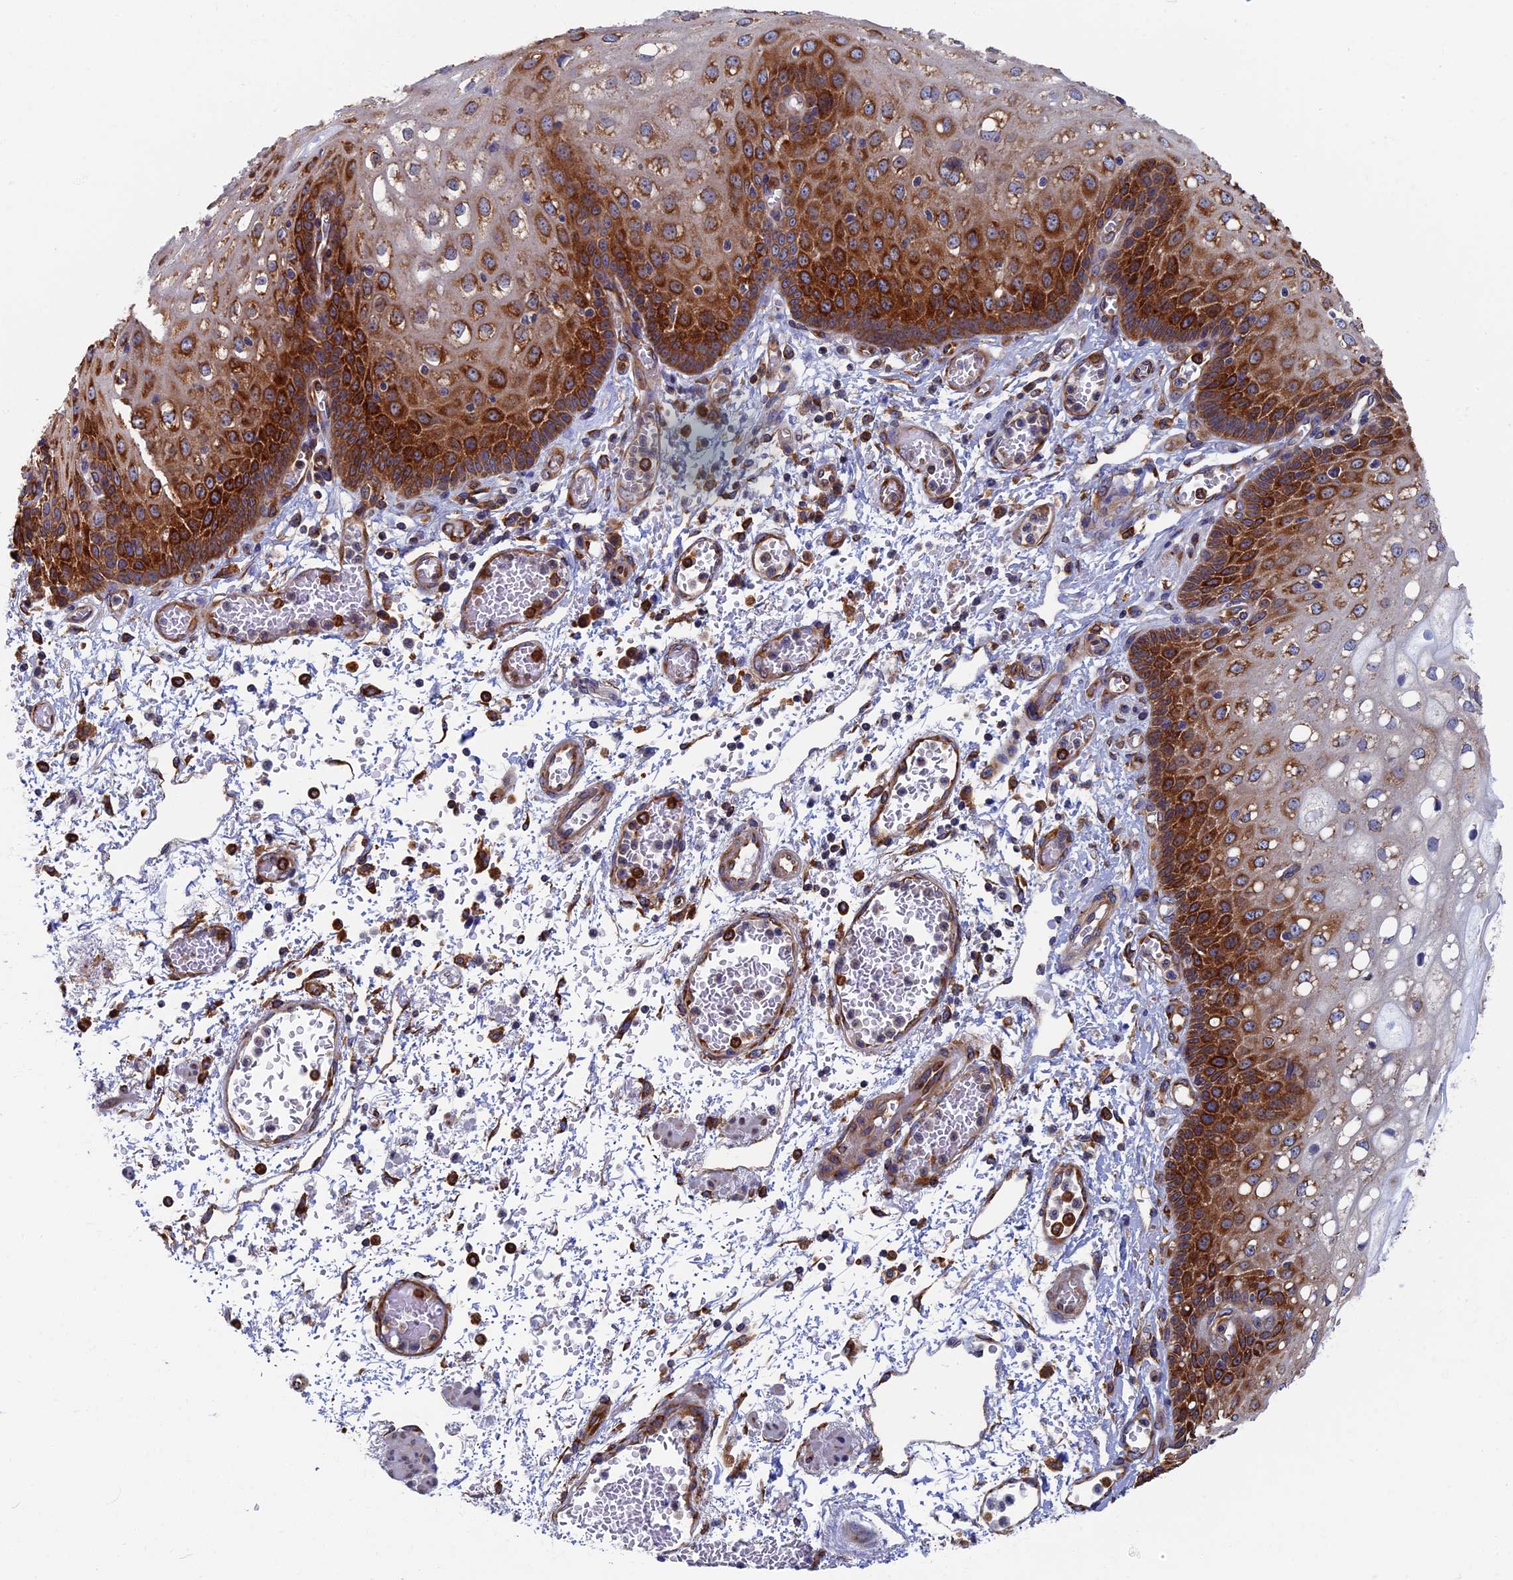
{"staining": {"intensity": "strong", "quantity": ">75%", "location": "cytoplasmic/membranous"}, "tissue": "esophagus", "cell_type": "Squamous epithelial cells", "image_type": "normal", "snomed": [{"axis": "morphology", "description": "Normal tissue, NOS"}, {"axis": "topography", "description": "Esophagus"}], "caption": "A brown stain highlights strong cytoplasmic/membranous positivity of a protein in squamous epithelial cells of unremarkable human esophagus. The protein is shown in brown color, while the nuclei are stained blue.", "gene": "YBX1", "patient": {"sex": "male", "age": 81}}